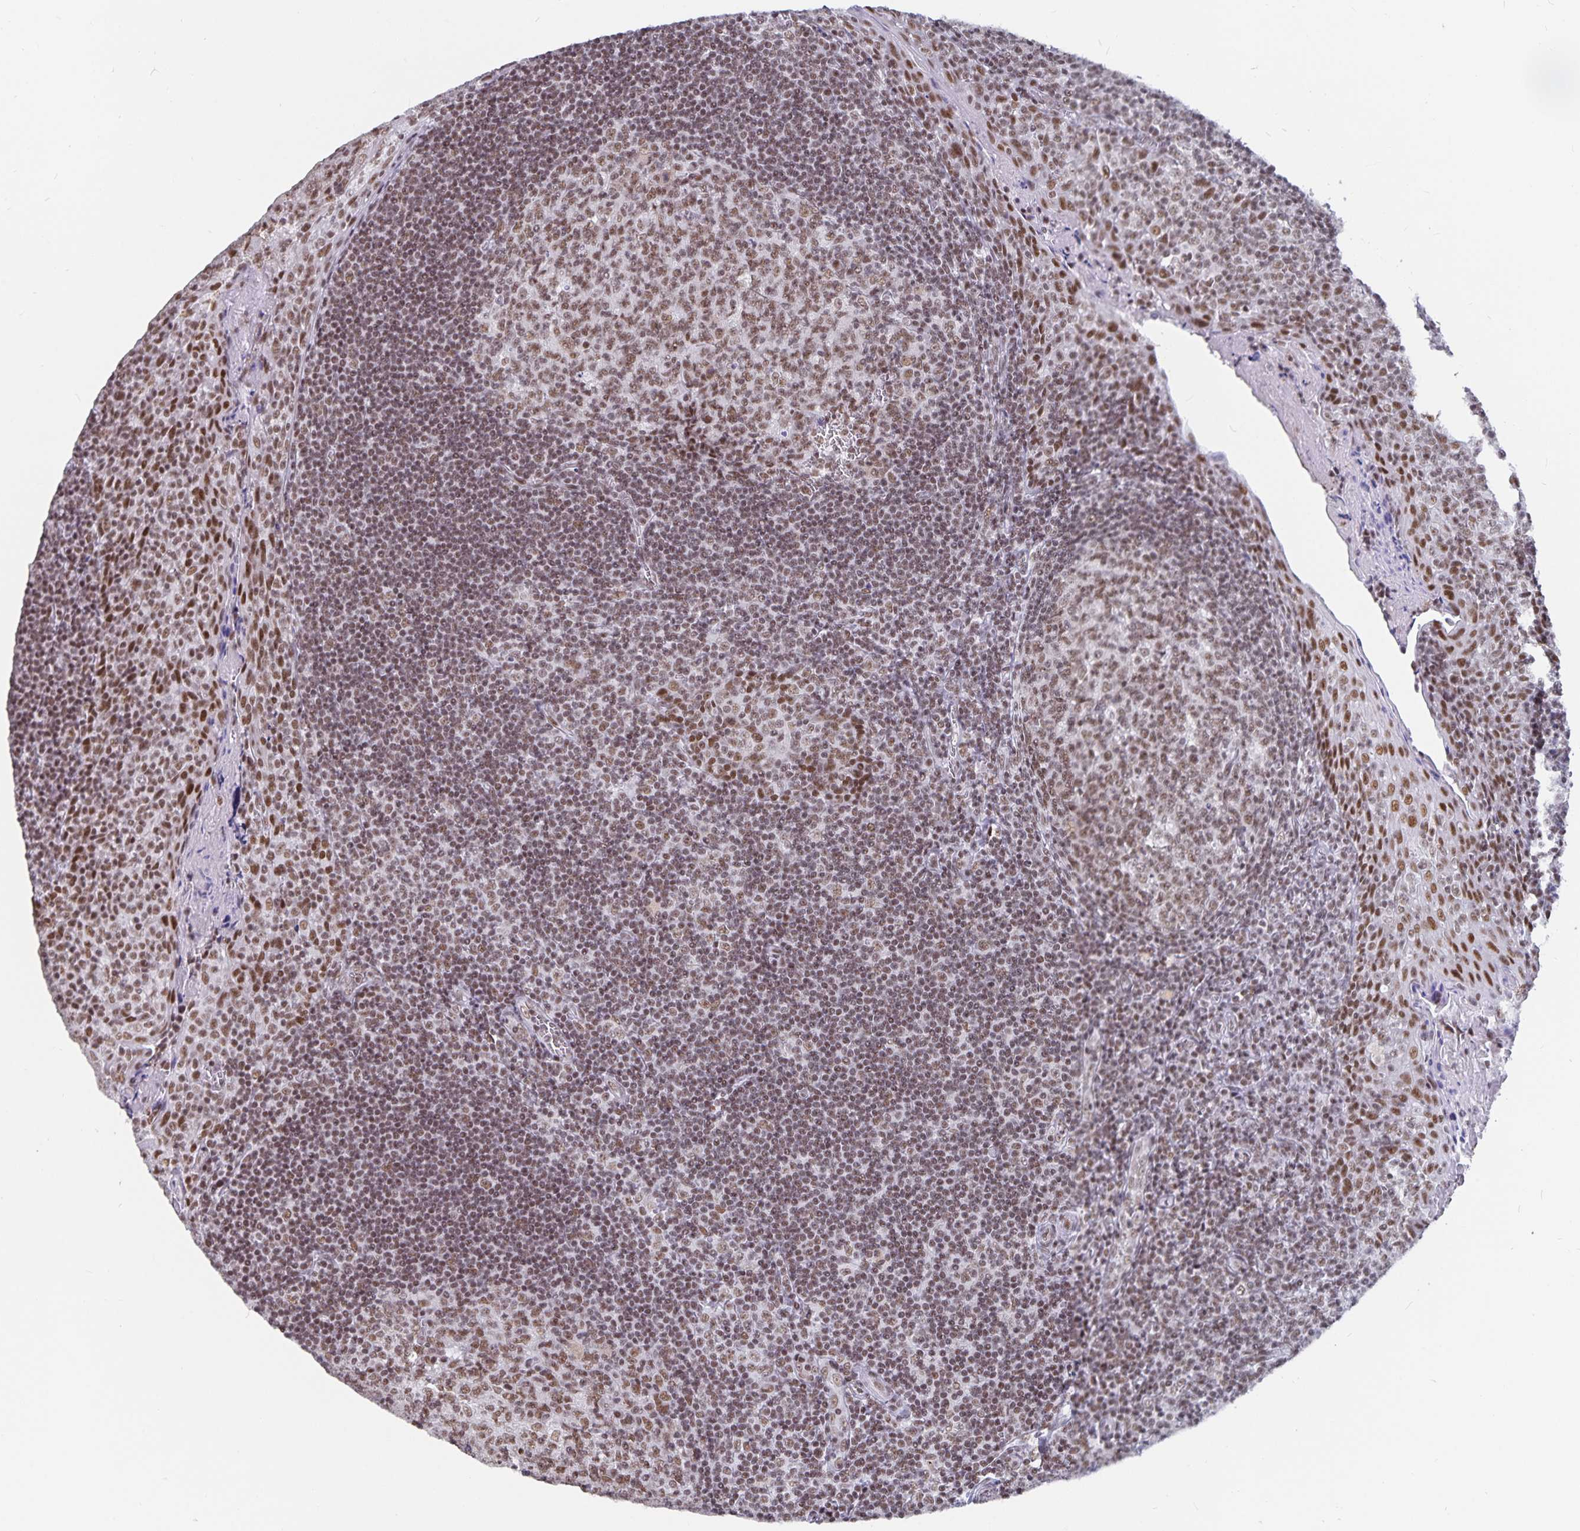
{"staining": {"intensity": "moderate", "quantity": "25%-75%", "location": "nuclear"}, "tissue": "tonsil", "cell_type": "Germinal center cells", "image_type": "normal", "snomed": [{"axis": "morphology", "description": "Normal tissue, NOS"}, {"axis": "morphology", "description": "Inflammation, NOS"}, {"axis": "topography", "description": "Tonsil"}], "caption": "Immunohistochemical staining of normal human tonsil displays moderate nuclear protein staining in approximately 25%-75% of germinal center cells.", "gene": "PBX2", "patient": {"sex": "female", "age": 31}}